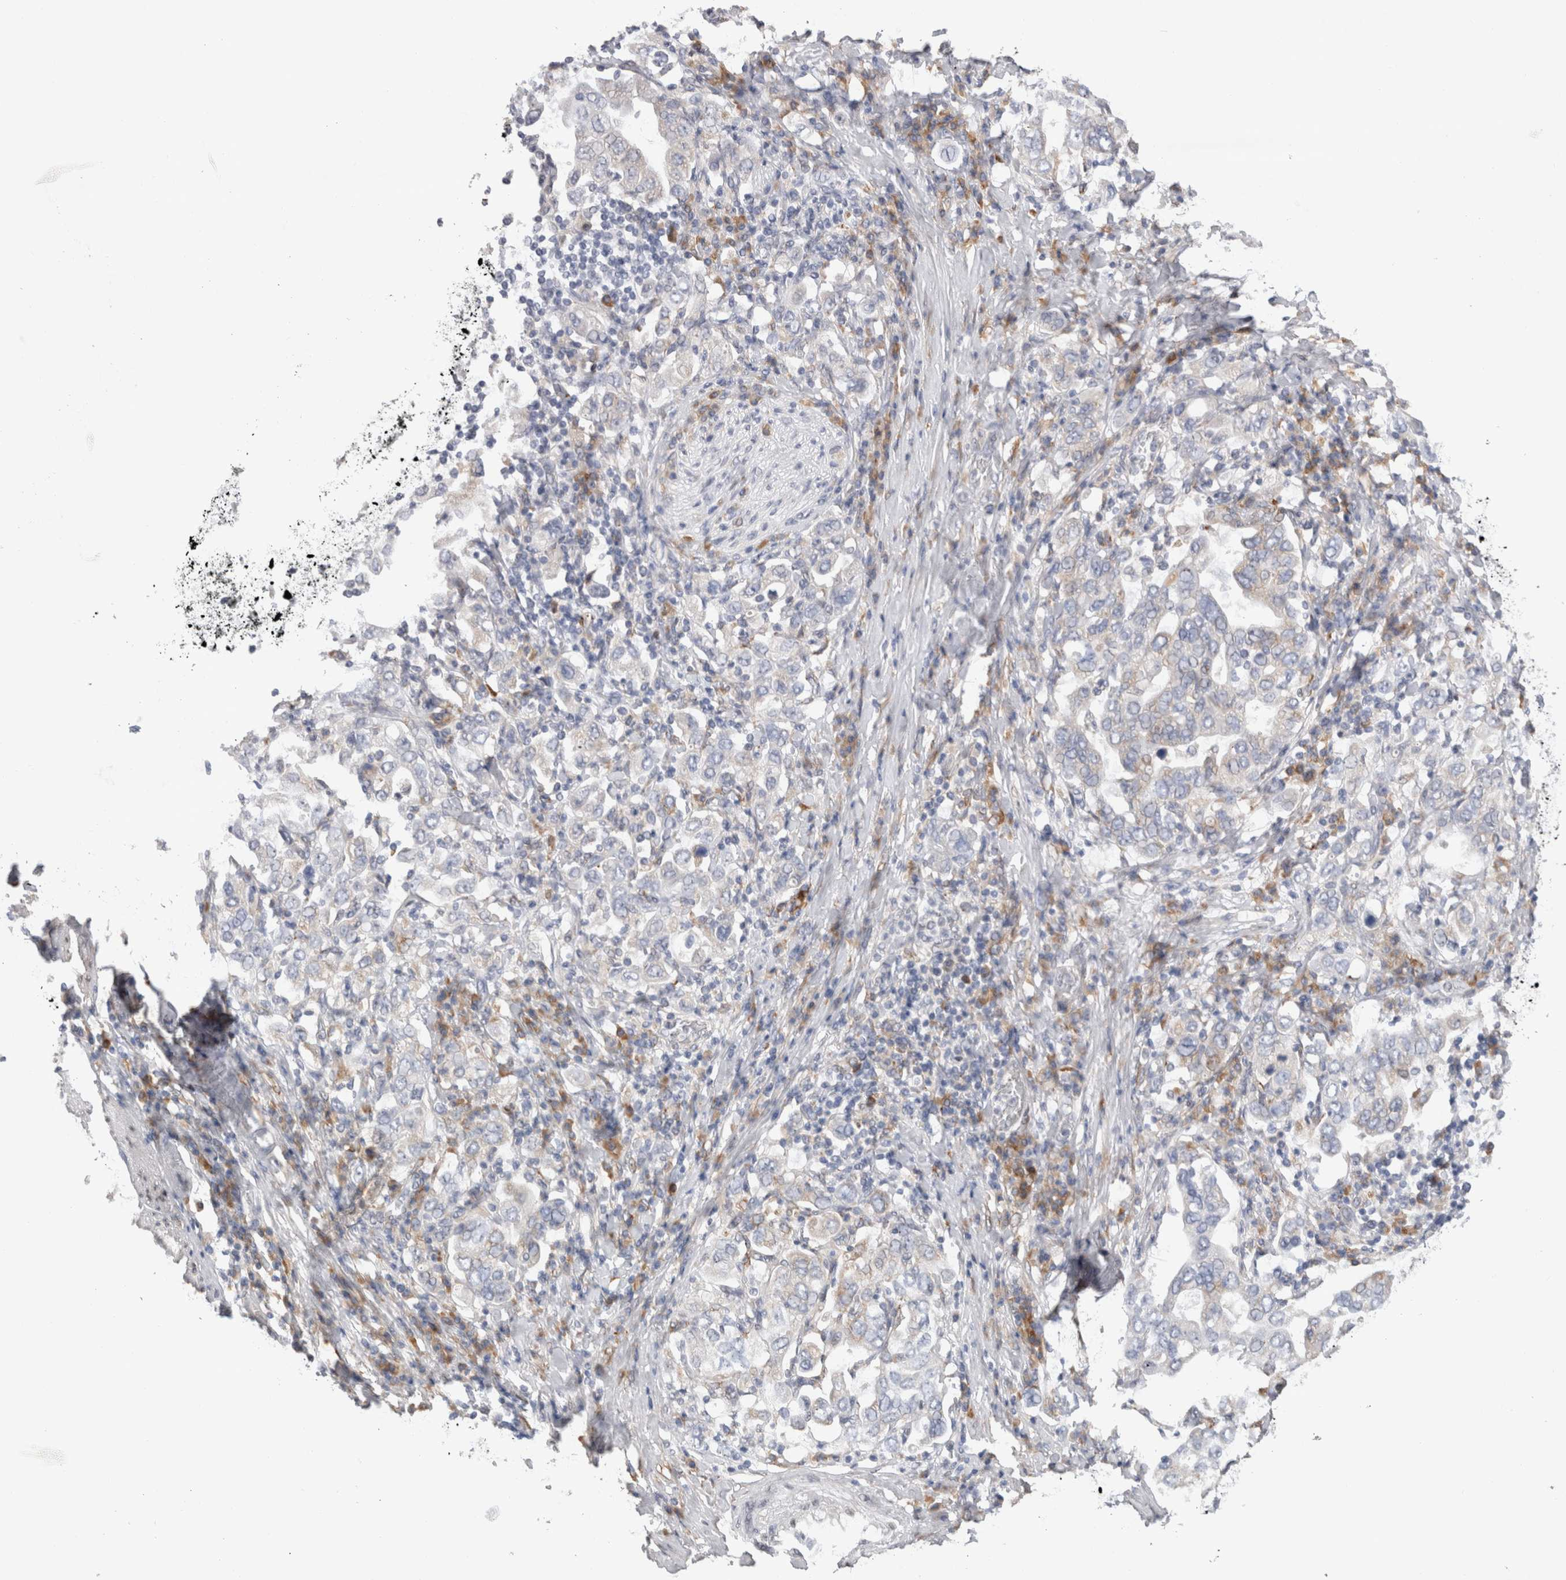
{"staining": {"intensity": "negative", "quantity": "none", "location": "none"}, "tissue": "stomach cancer", "cell_type": "Tumor cells", "image_type": "cancer", "snomed": [{"axis": "morphology", "description": "Adenocarcinoma, NOS"}, {"axis": "topography", "description": "Stomach, upper"}], "caption": "The image demonstrates no significant expression in tumor cells of stomach adenocarcinoma.", "gene": "VCPIP1", "patient": {"sex": "male", "age": 62}}